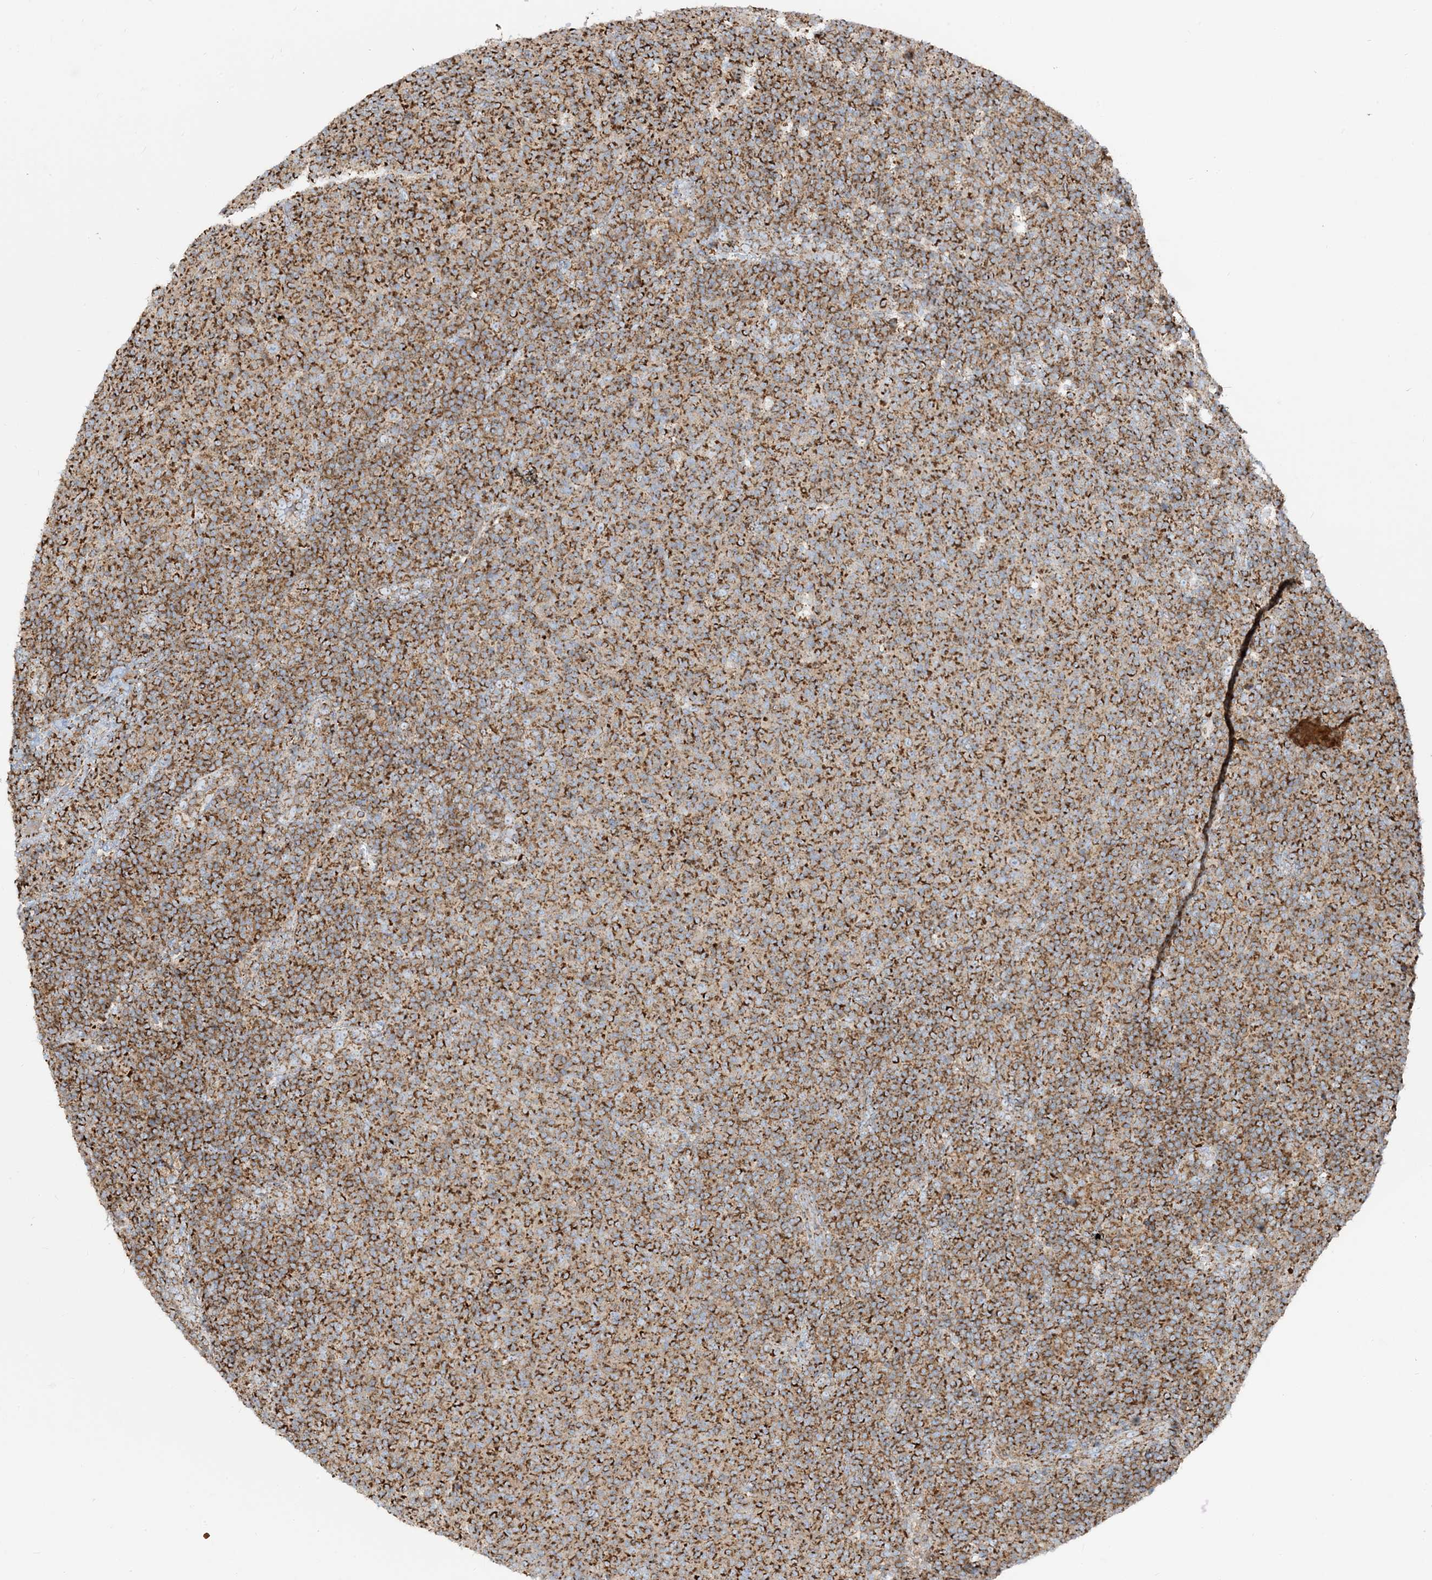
{"staining": {"intensity": "moderate", "quantity": ">75%", "location": "cytoplasmic/membranous"}, "tissue": "lymphoma", "cell_type": "Tumor cells", "image_type": "cancer", "snomed": [{"axis": "morphology", "description": "Malignant lymphoma, non-Hodgkin's type, Low grade"}, {"axis": "topography", "description": "Lymph node"}], "caption": "Lymphoma tissue exhibits moderate cytoplasmic/membranous staining in about >75% of tumor cells, visualized by immunohistochemistry.", "gene": "BEND4", "patient": {"sex": "male", "age": 66}}